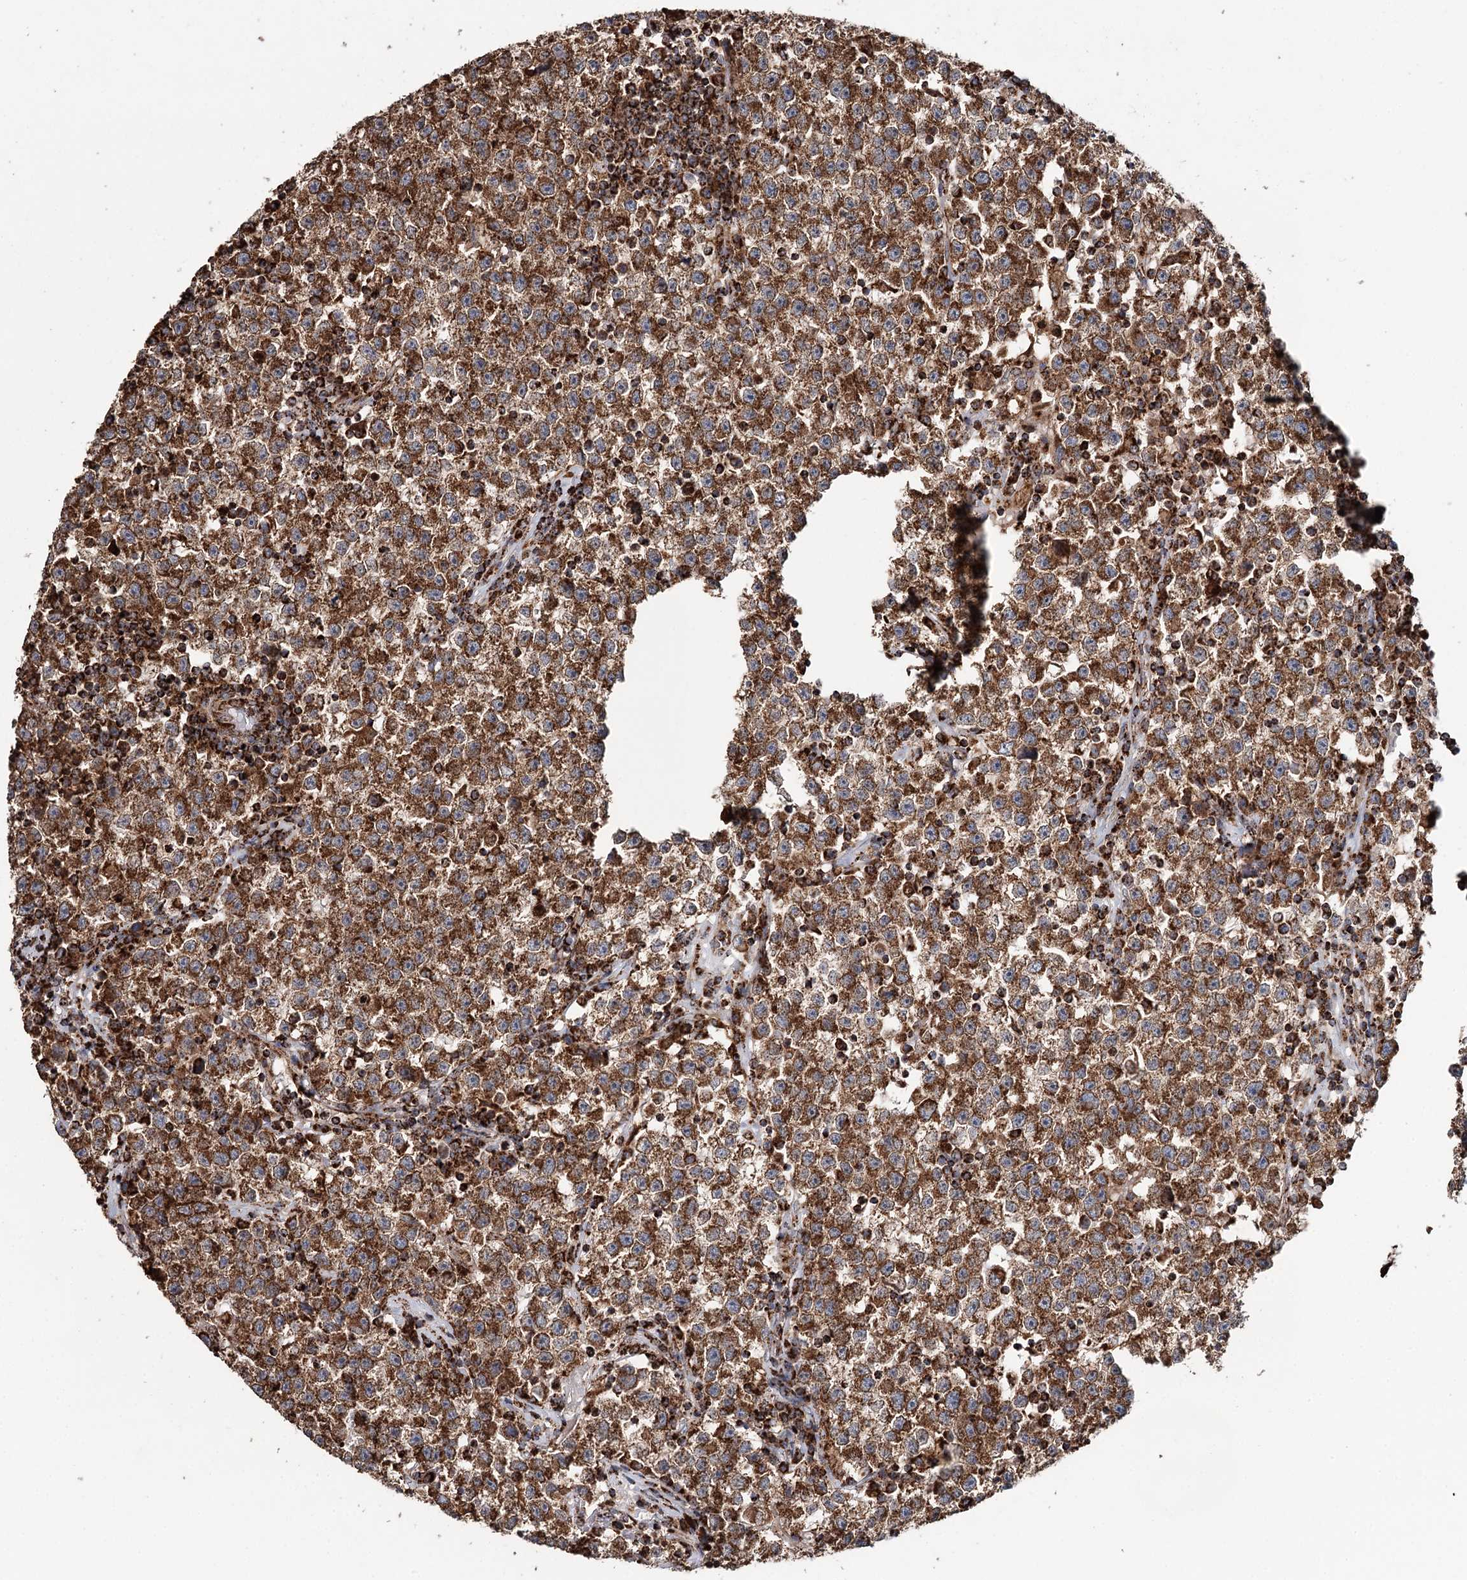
{"staining": {"intensity": "moderate", "quantity": ">75%", "location": "cytoplasmic/membranous"}, "tissue": "testis cancer", "cell_type": "Tumor cells", "image_type": "cancer", "snomed": [{"axis": "morphology", "description": "Seminoma, NOS"}, {"axis": "topography", "description": "Testis"}], "caption": "Immunohistochemistry of testis cancer (seminoma) reveals medium levels of moderate cytoplasmic/membranous staining in approximately >75% of tumor cells.", "gene": "APH1A", "patient": {"sex": "male", "age": 22}}